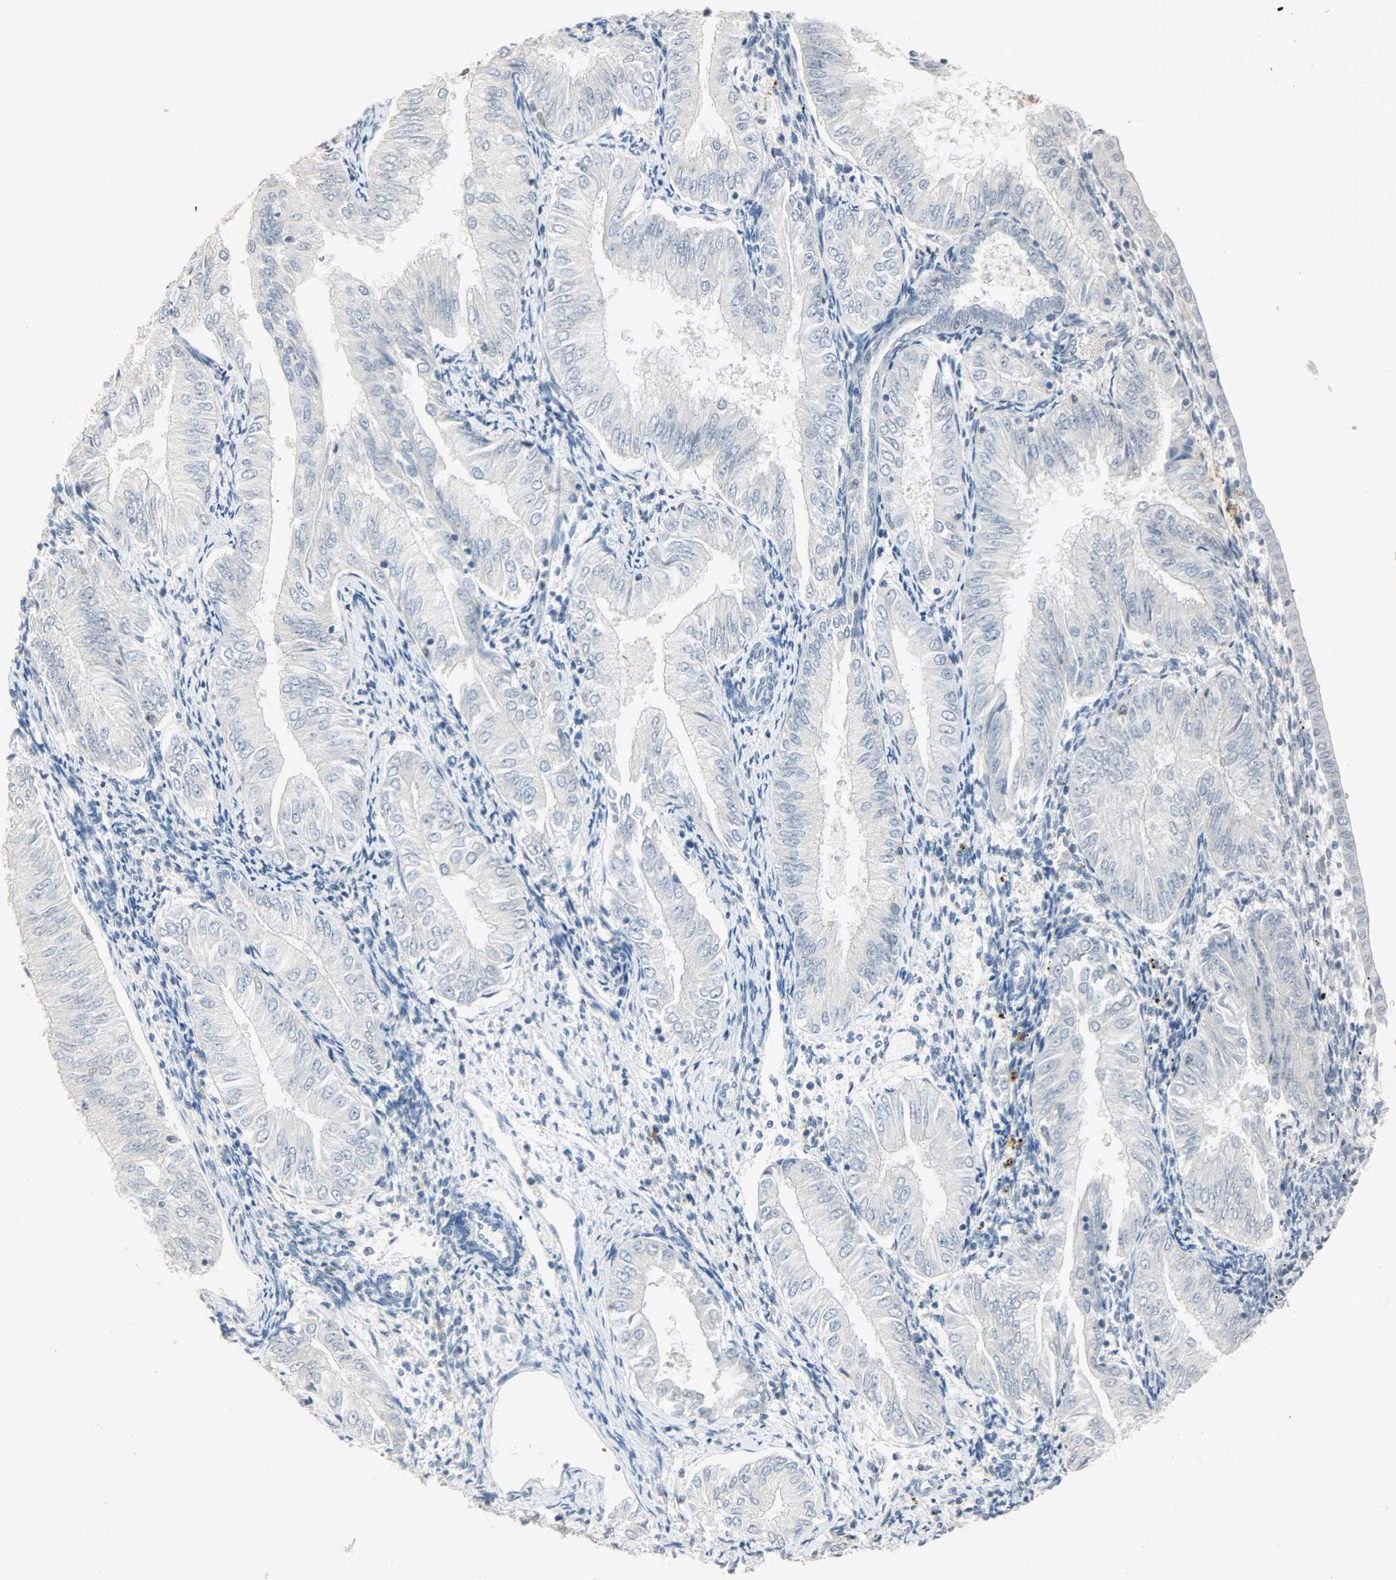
{"staining": {"intensity": "negative", "quantity": "none", "location": "none"}, "tissue": "endometrial cancer", "cell_type": "Tumor cells", "image_type": "cancer", "snomed": [{"axis": "morphology", "description": "Adenocarcinoma, NOS"}, {"axis": "topography", "description": "Endometrium"}], "caption": "The photomicrograph demonstrates no significant staining in tumor cells of endometrial cancer. The staining was performed using DAB (3,3'-diaminobenzidine) to visualize the protein expression in brown, while the nuclei were stained in blue with hematoxylin (Magnification: 20x).", "gene": "PPARG", "patient": {"sex": "female", "age": 53}}